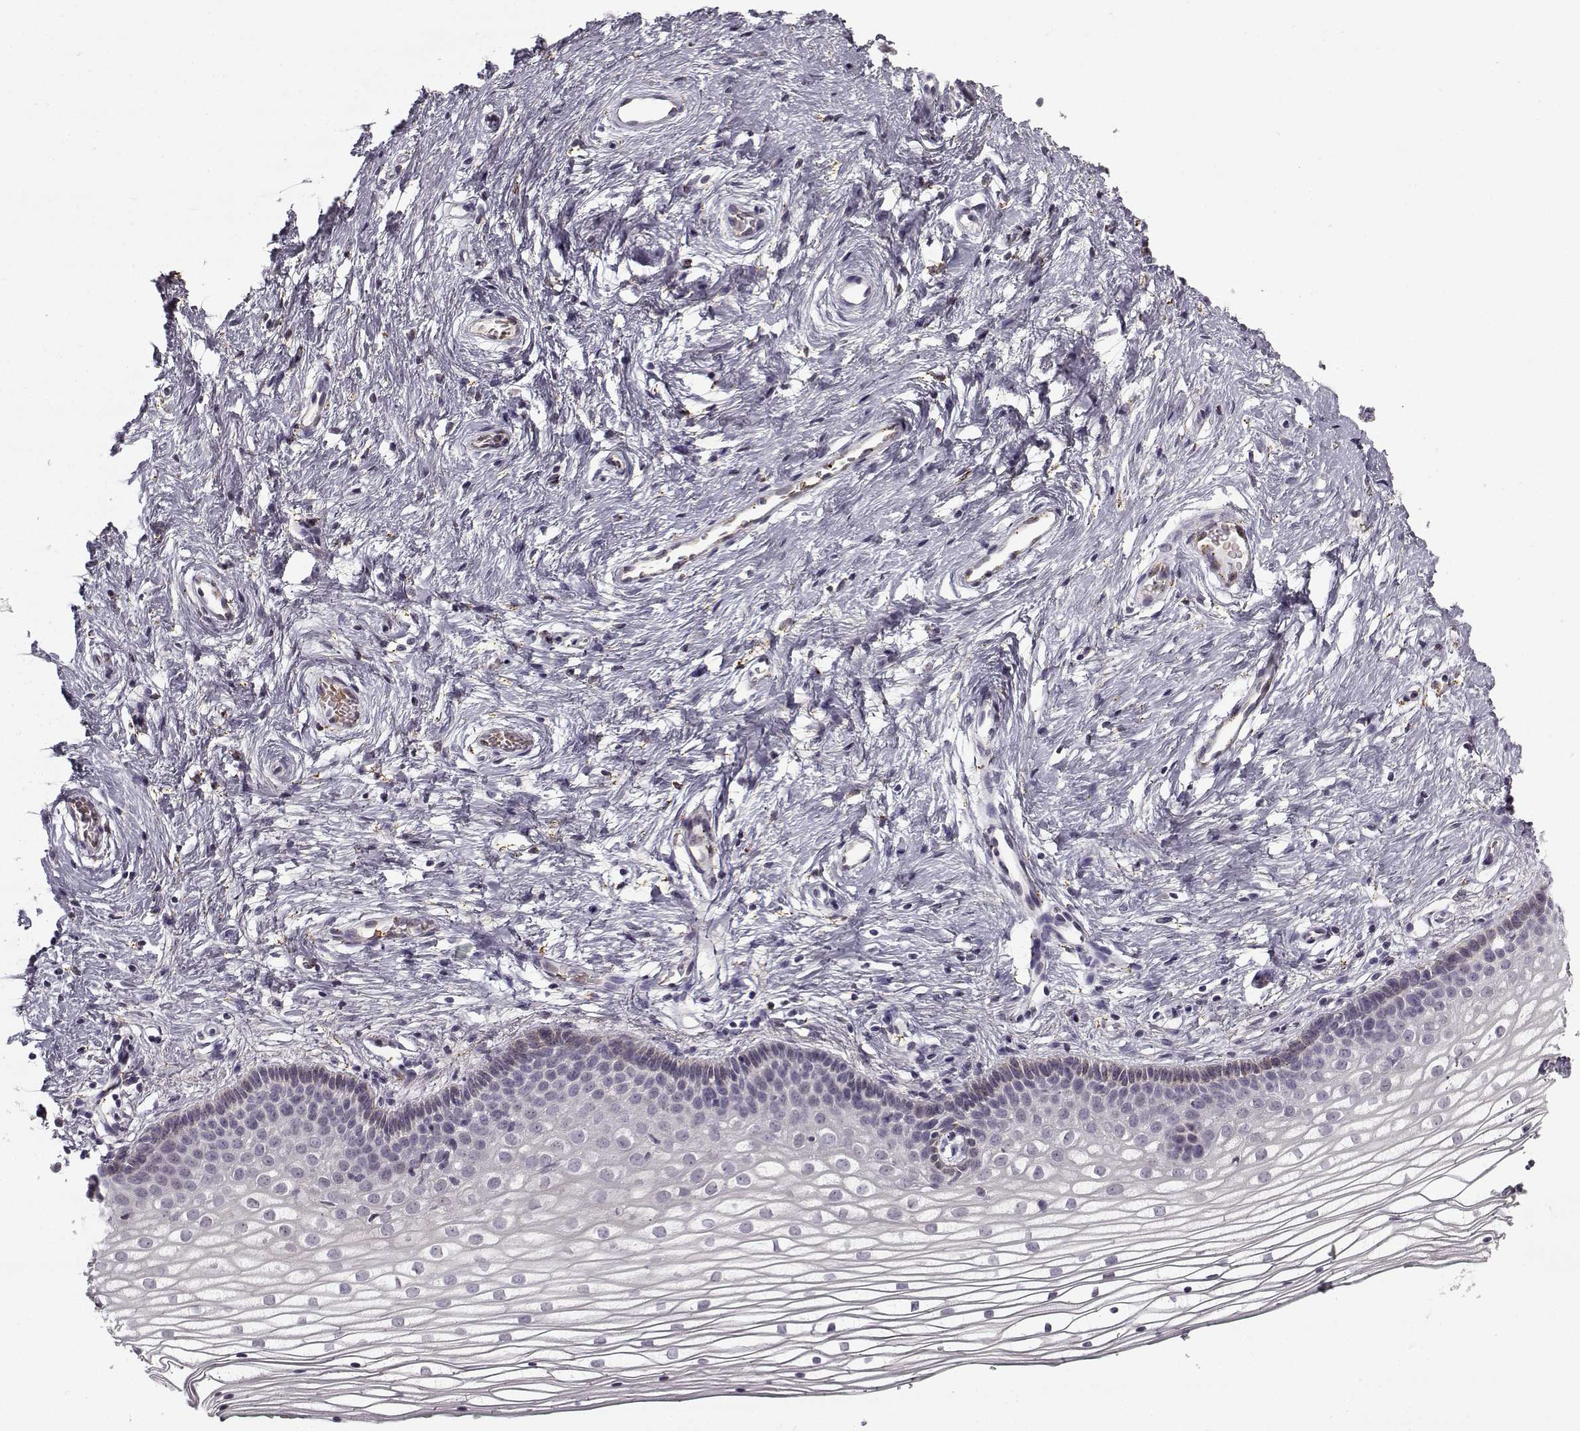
{"staining": {"intensity": "negative", "quantity": "none", "location": "none"}, "tissue": "vagina", "cell_type": "Squamous epithelial cells", "image_type": "normal", "snomed": [{"axis": "morphology", "description": "Normal tissue, NOS"}, {"axis": "topography", "description": "Vagina"}], "caption": "Immunohistochemistry of normal human vagina shows no staining in squamous epithelial cells.", "gene": "SNCA", "patient": {"sex": "female", "age": 36}}